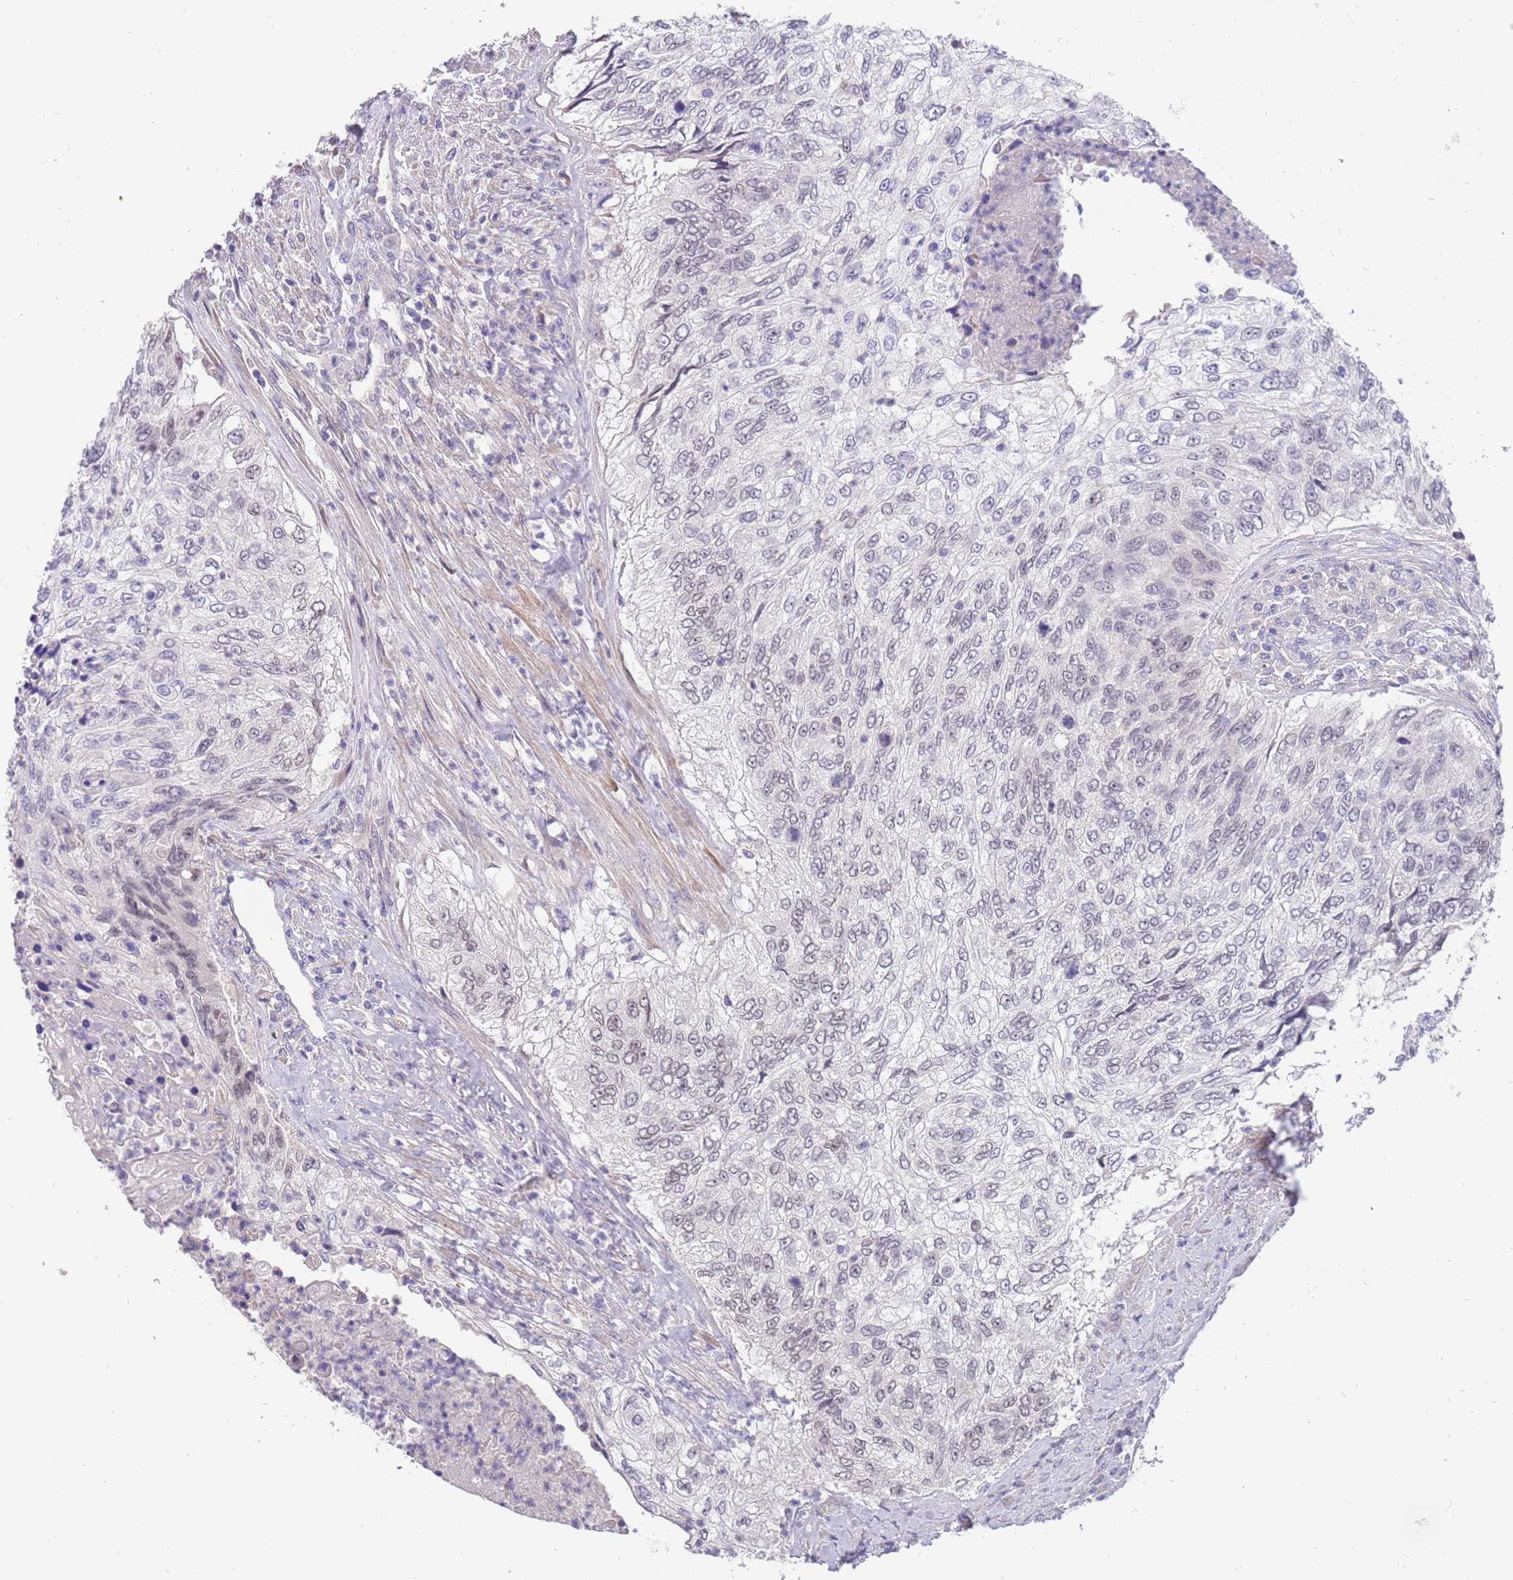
{"staining": {"intensity": "negative", "quantity": "none", "location": "none"}, "tissue": "urothelial cancer", "cell_type": "Tumor cells", "image_type": "cancer", "snomed": [{"axis": "morphology", "description": "Urothelial carcinoma, High grade"}, {"axis": "topography", "description": "Urinary bladder"}], "caption": "Tumor cells are negative for brown protein staining in urothelial carcinoma (high-grade).", "gene": "ZNF746", "patient": {"sex": "female", "age": 60}}